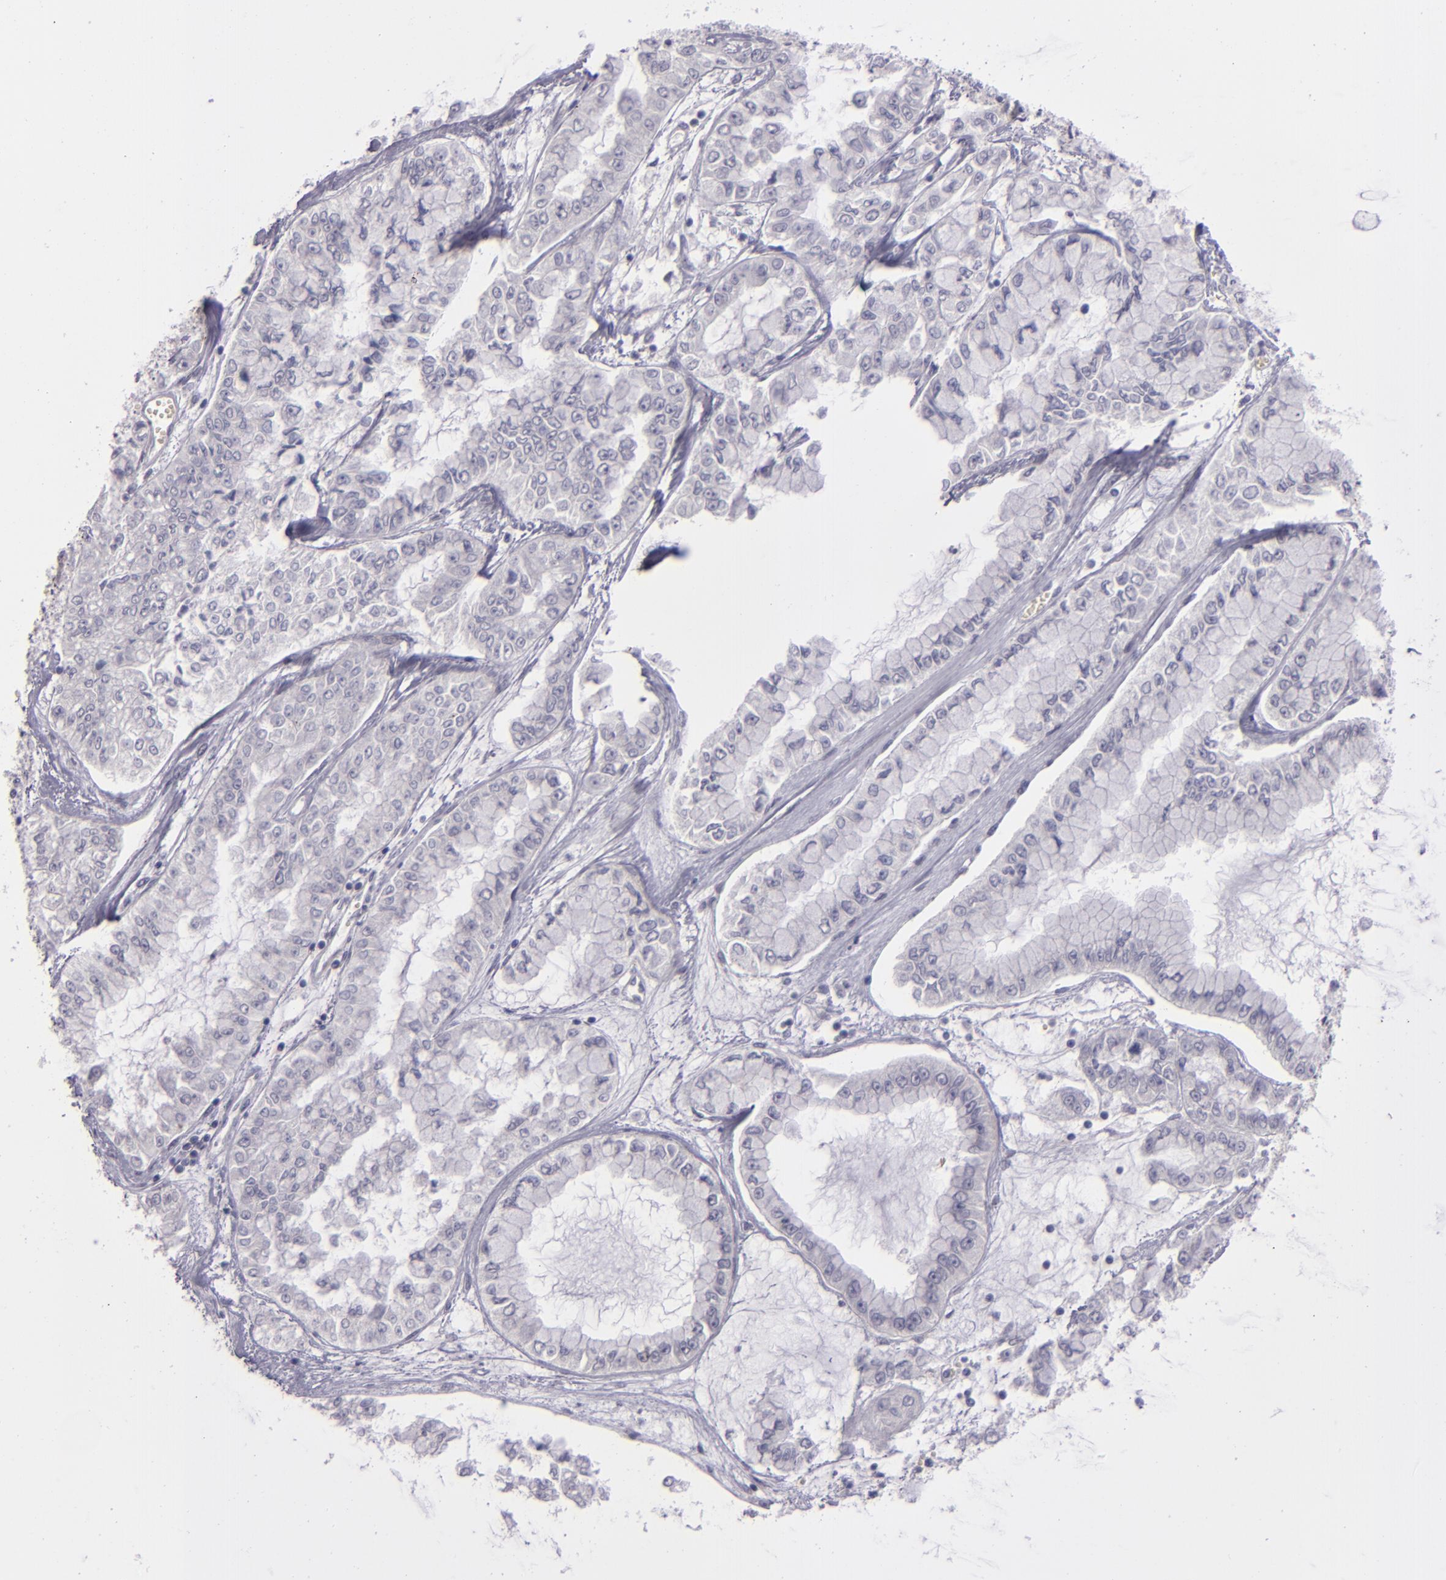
{"staining": {"intensity": "negative", "quantity": "none", "location": "none"}, "tissue": "liver cancer", "cell_type": "Tumor cells", "image_type": "cancer", "snomed": [{"axis": "morphology", "description": "Cholangiocarcinoma"}, {"axis": "topography", "description": "Liver"}], "caption": "DAB immunohistochemical staining of liver cancer (cholangiocarcinoma) shows no significant staining in tumor cells.", "gene": "SNCB", "patient": {"sex": "female", "age": 79}}